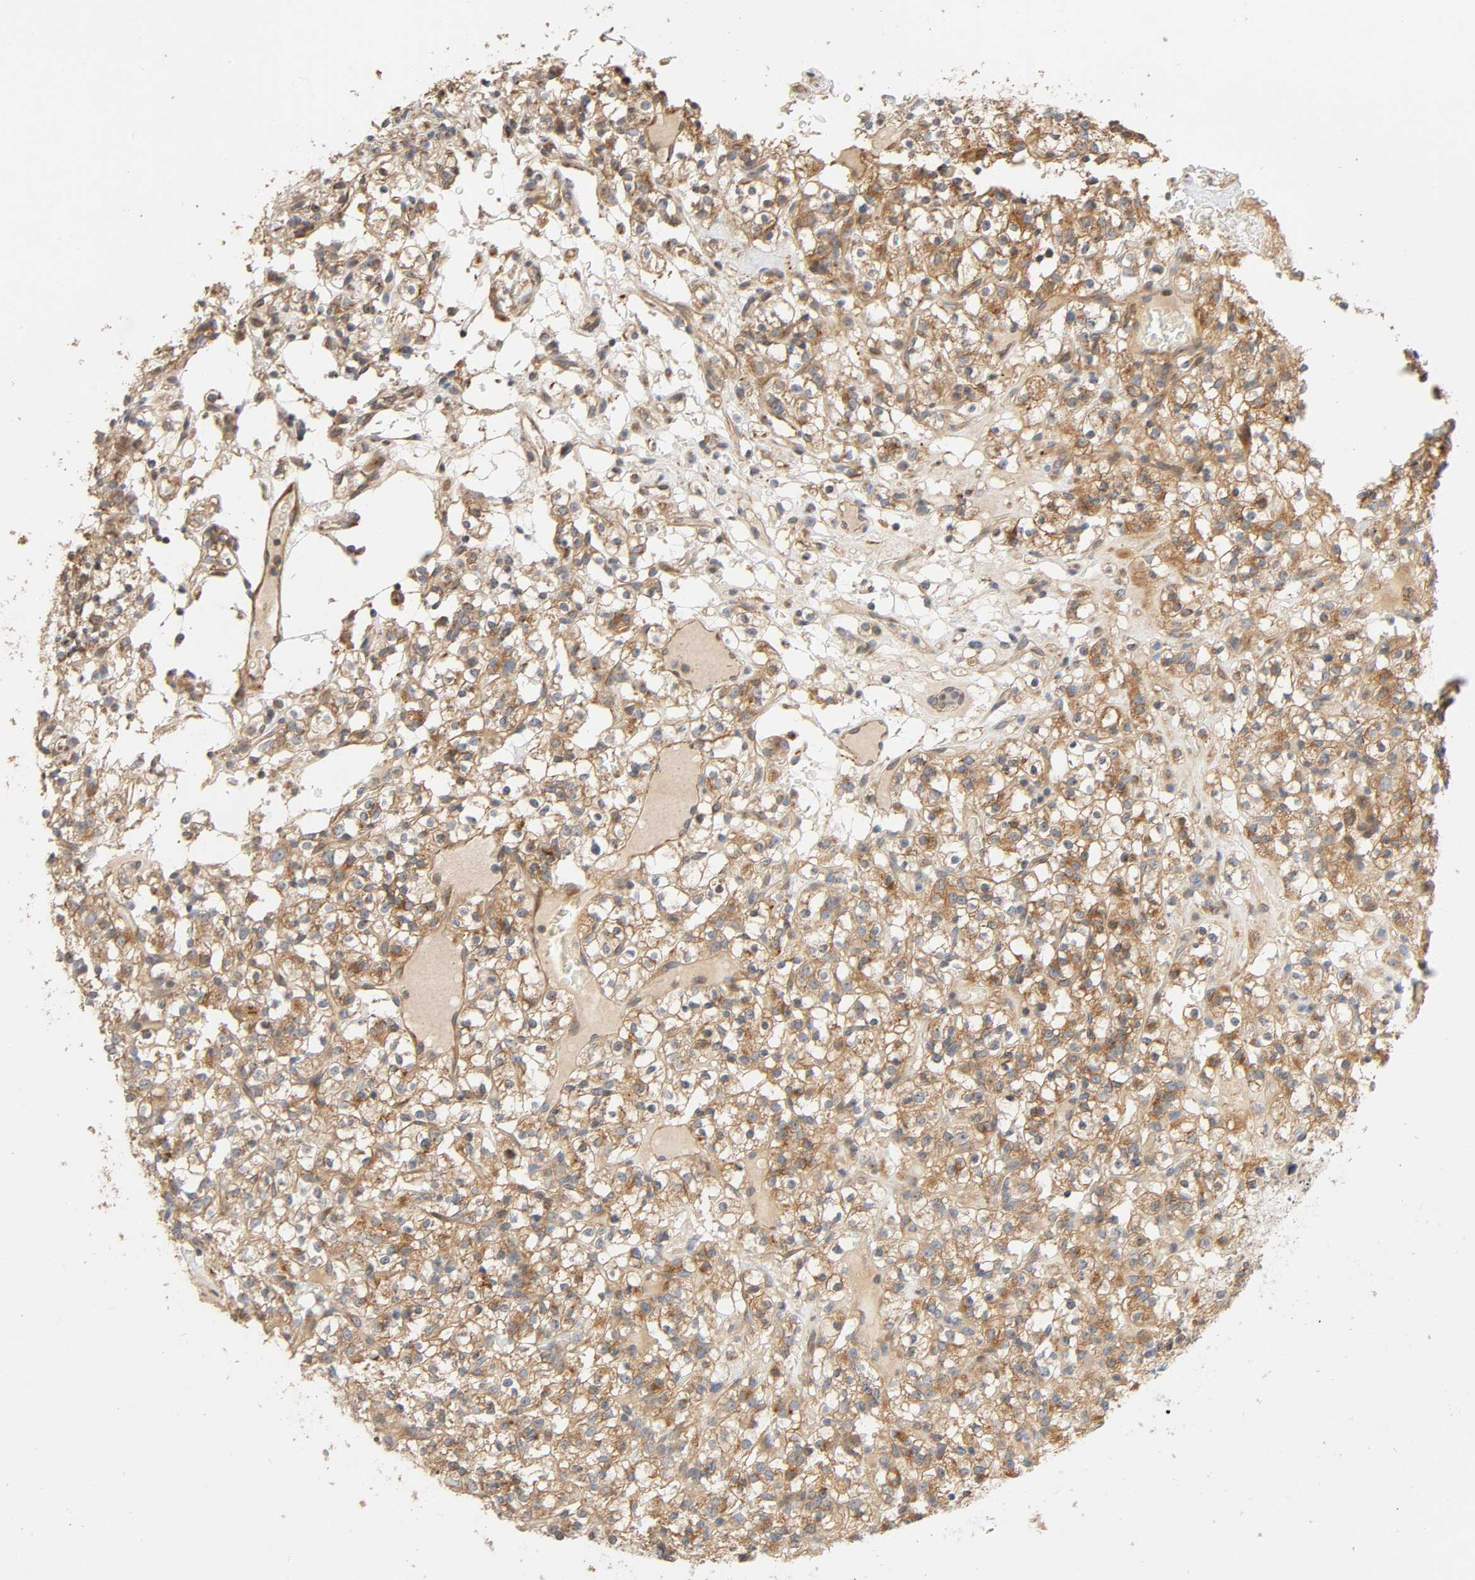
{"staining": {"intensity": "moderate", "quantity": ">75%", "location": "cytoplasmic/membranous"}, "tissue": "renal cancer", "cell_type": "Tumor cells", "image_type": "cancer", "snomed": [{"axis": "morphology", "description": "Normal tissue, NOS"}, {"axis": "morphology", "description": "Adenocarcinoma, NOS"}, {"axis": "topography", "description": "Kidney"}], "caption": "Human renal cancer (adenocarcinoma) stained with a protein marker displays moderate staining in tumor cells.", "gene": "SGSM1", "patient": {"sex": "female", "age": 72}}